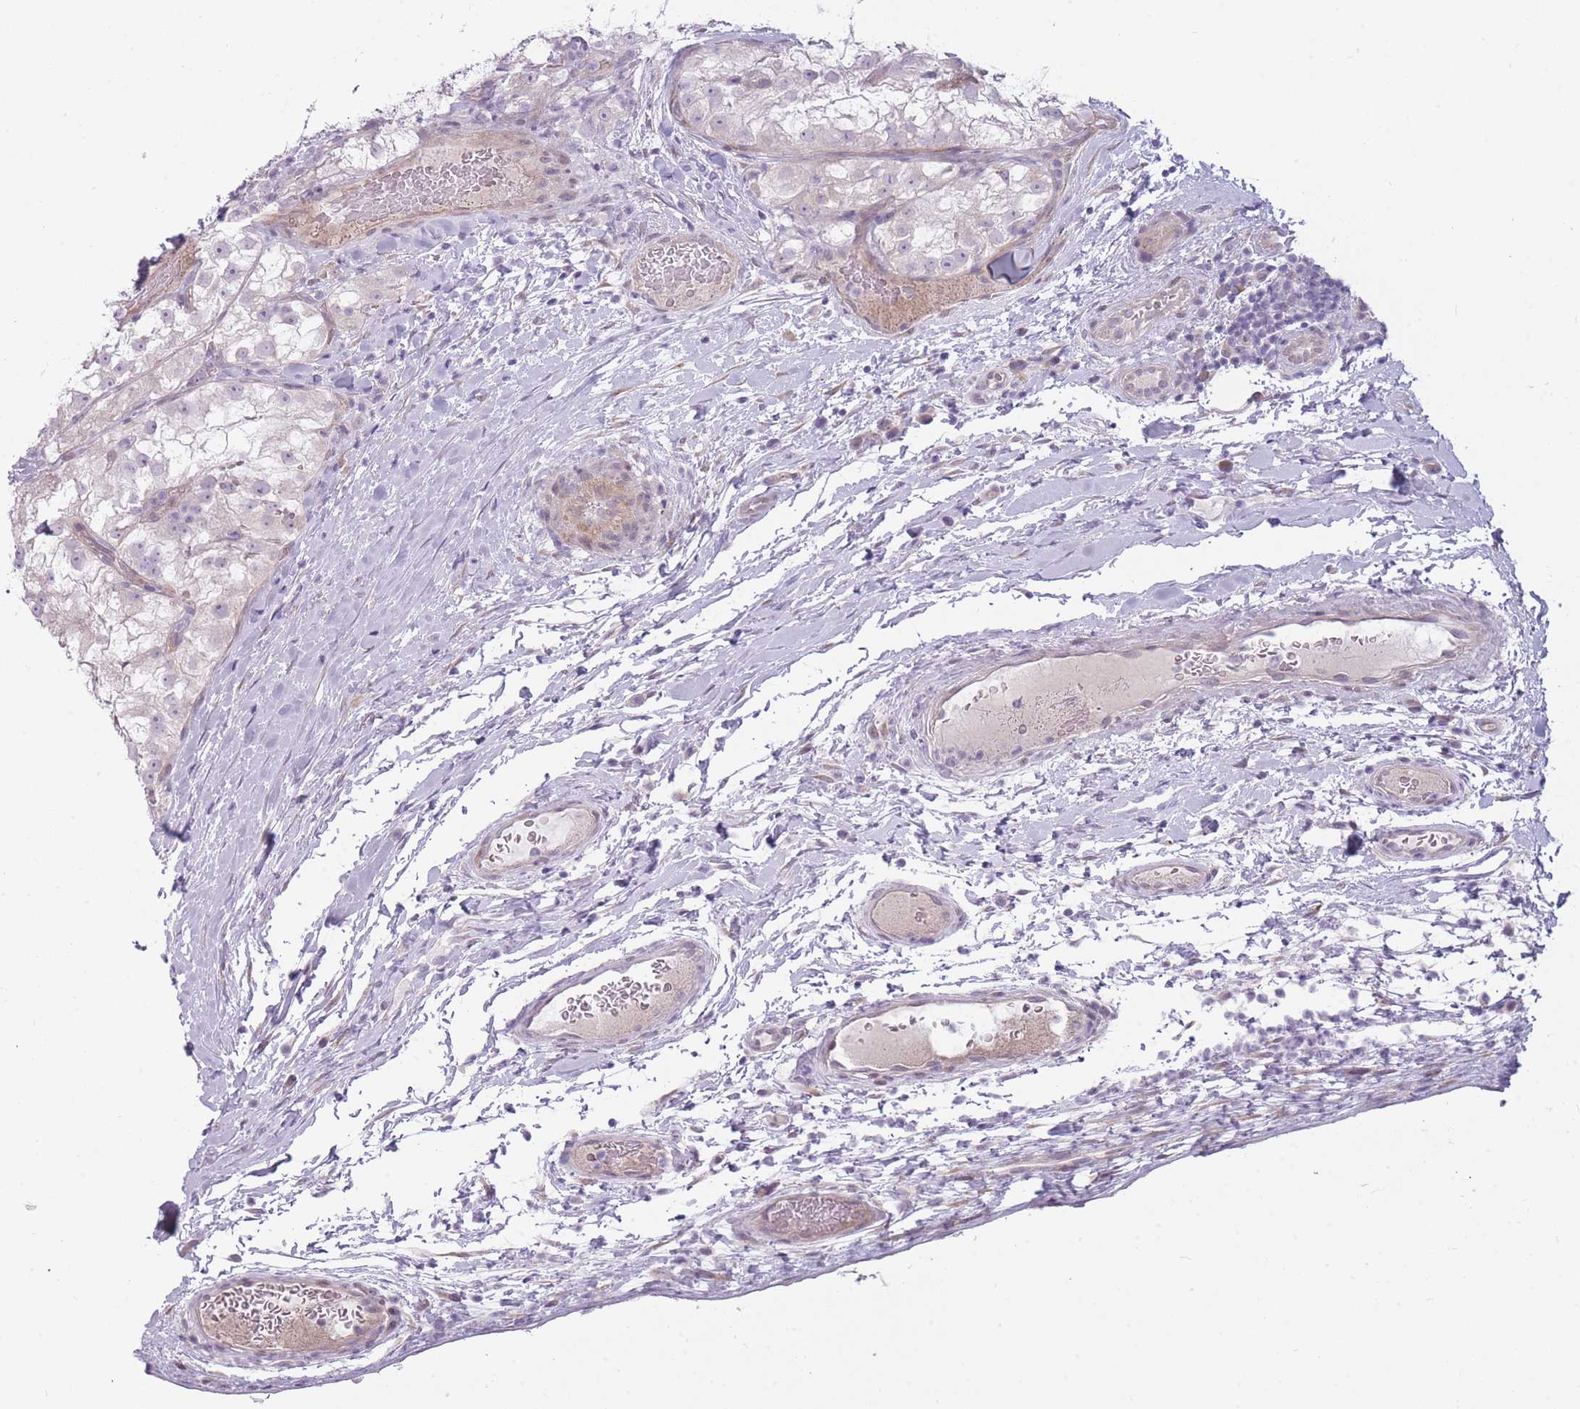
{"staining": {"intensity": "negative", "quantity": "none", "location": "none"}, "tissue": "renal cancer", "cell_type": "Tumor cells", "image_type": "cancer", "snomed": [{"axis": "morphology", "description": "Adenocarcinoma, NOS"}, {"axis": "topography", "description": "Kidney"}], "caption": "High magnification brightfield microscopy of adenocarcinoma (renal) stained with DAB (brown) and counterstained with hematoxylin (blue): tumor cells show no significant positivity.", "gene": "PGRMC2", "patient": {"sex": "female", "age": 72}}